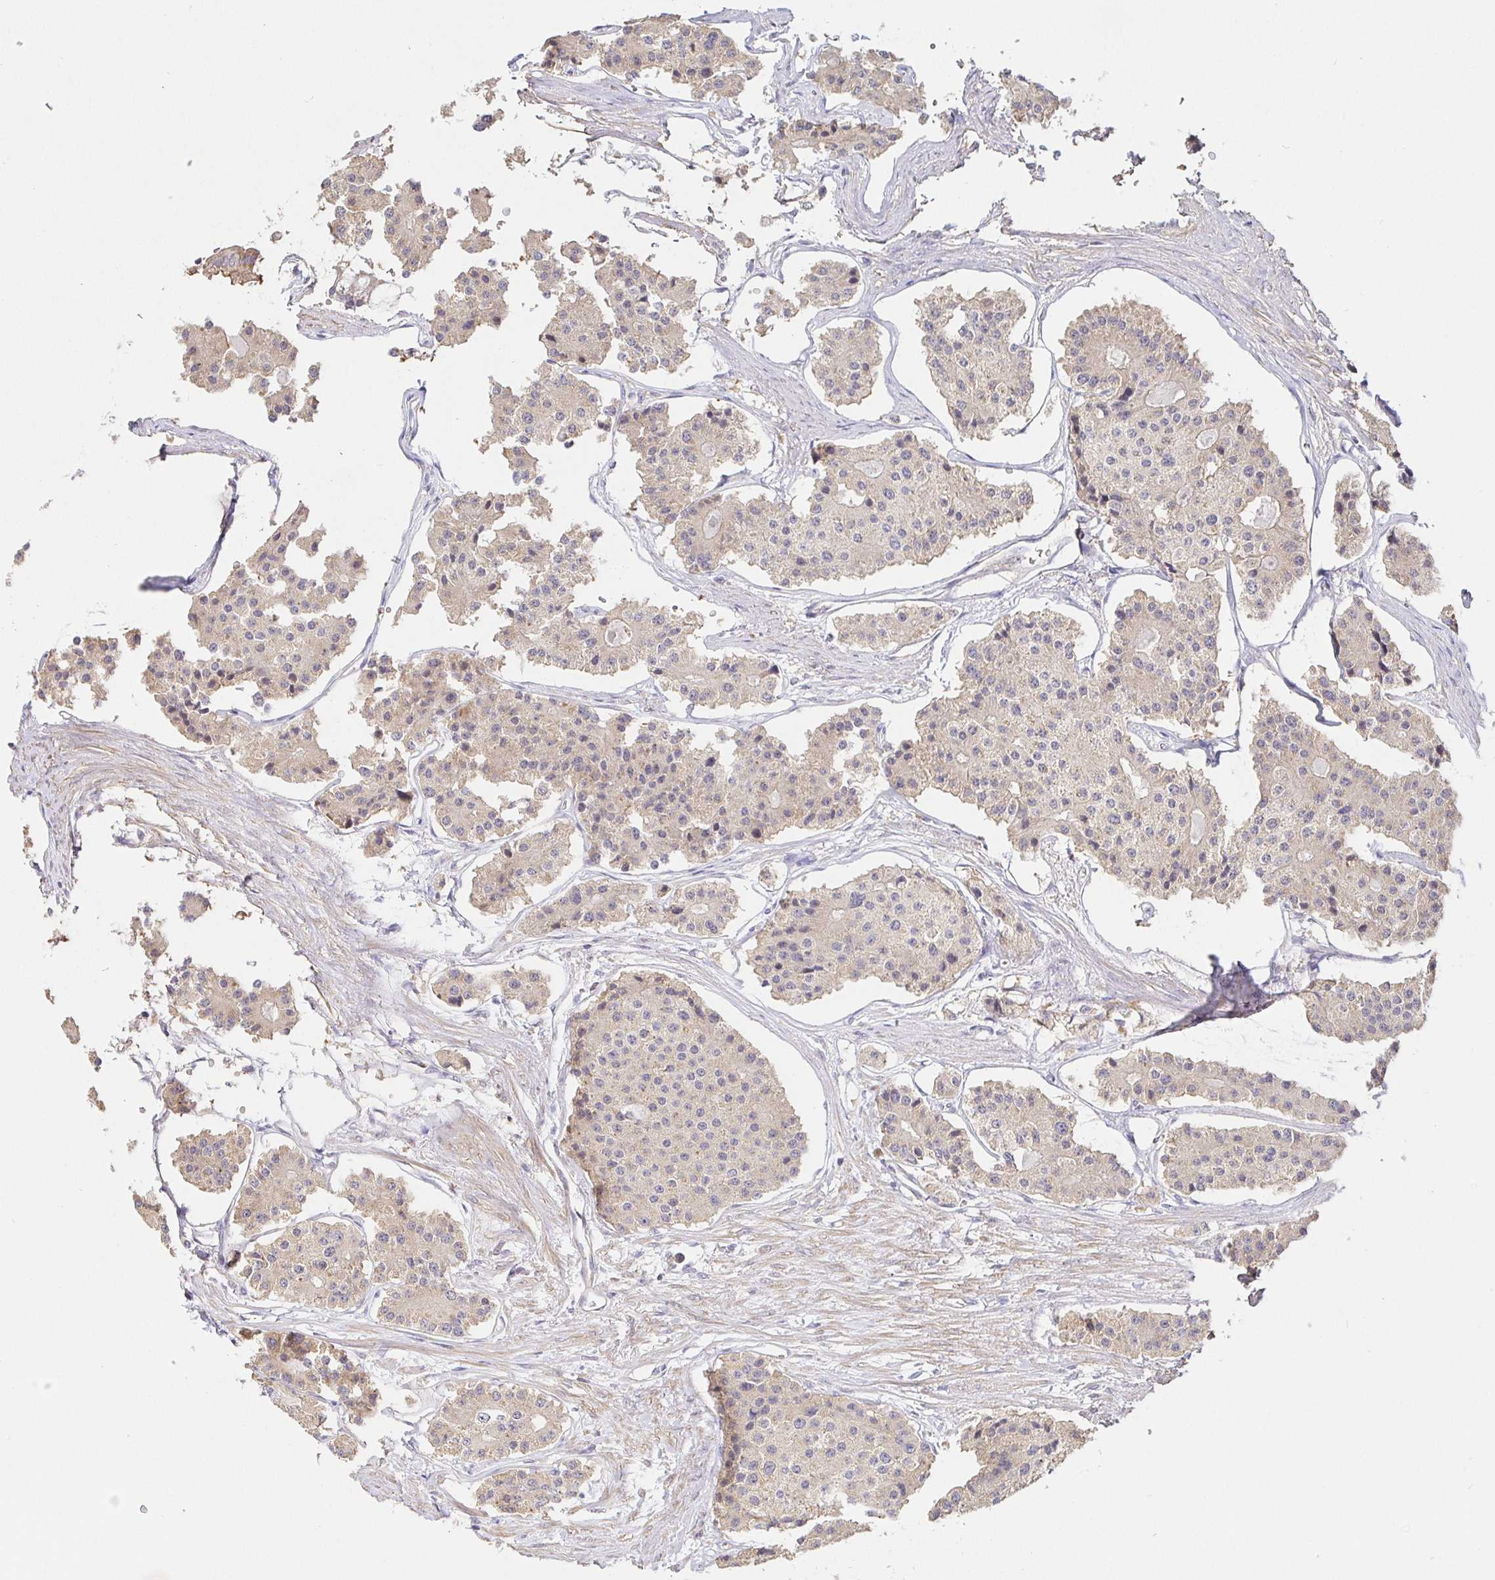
{"staining": {"intensity": "weak", "quantity": "25%-75%", "location": "cytoplasmic/membranous"}, "tissue": "carcinoid", "cell_type": "Tumor cells", "image_type": "cancer", "snomed": [{"axis": "morphology", "description": "Carcinoid, malignant, NOS"}, {"axis": "topography", "description": "Small intestine"}], "caption": "The image shows staining of malignant carcinoid, revealing weak cytoplasmic/membranous protein expression (brown color) within tumor cells. The protein is stained brown, and the nuclei are stained in blue (DAB IHC with brightfield microscopy, high magnification).", "gene": "ZDHHC11", "patient": {"sex": "female", "age": 65}}